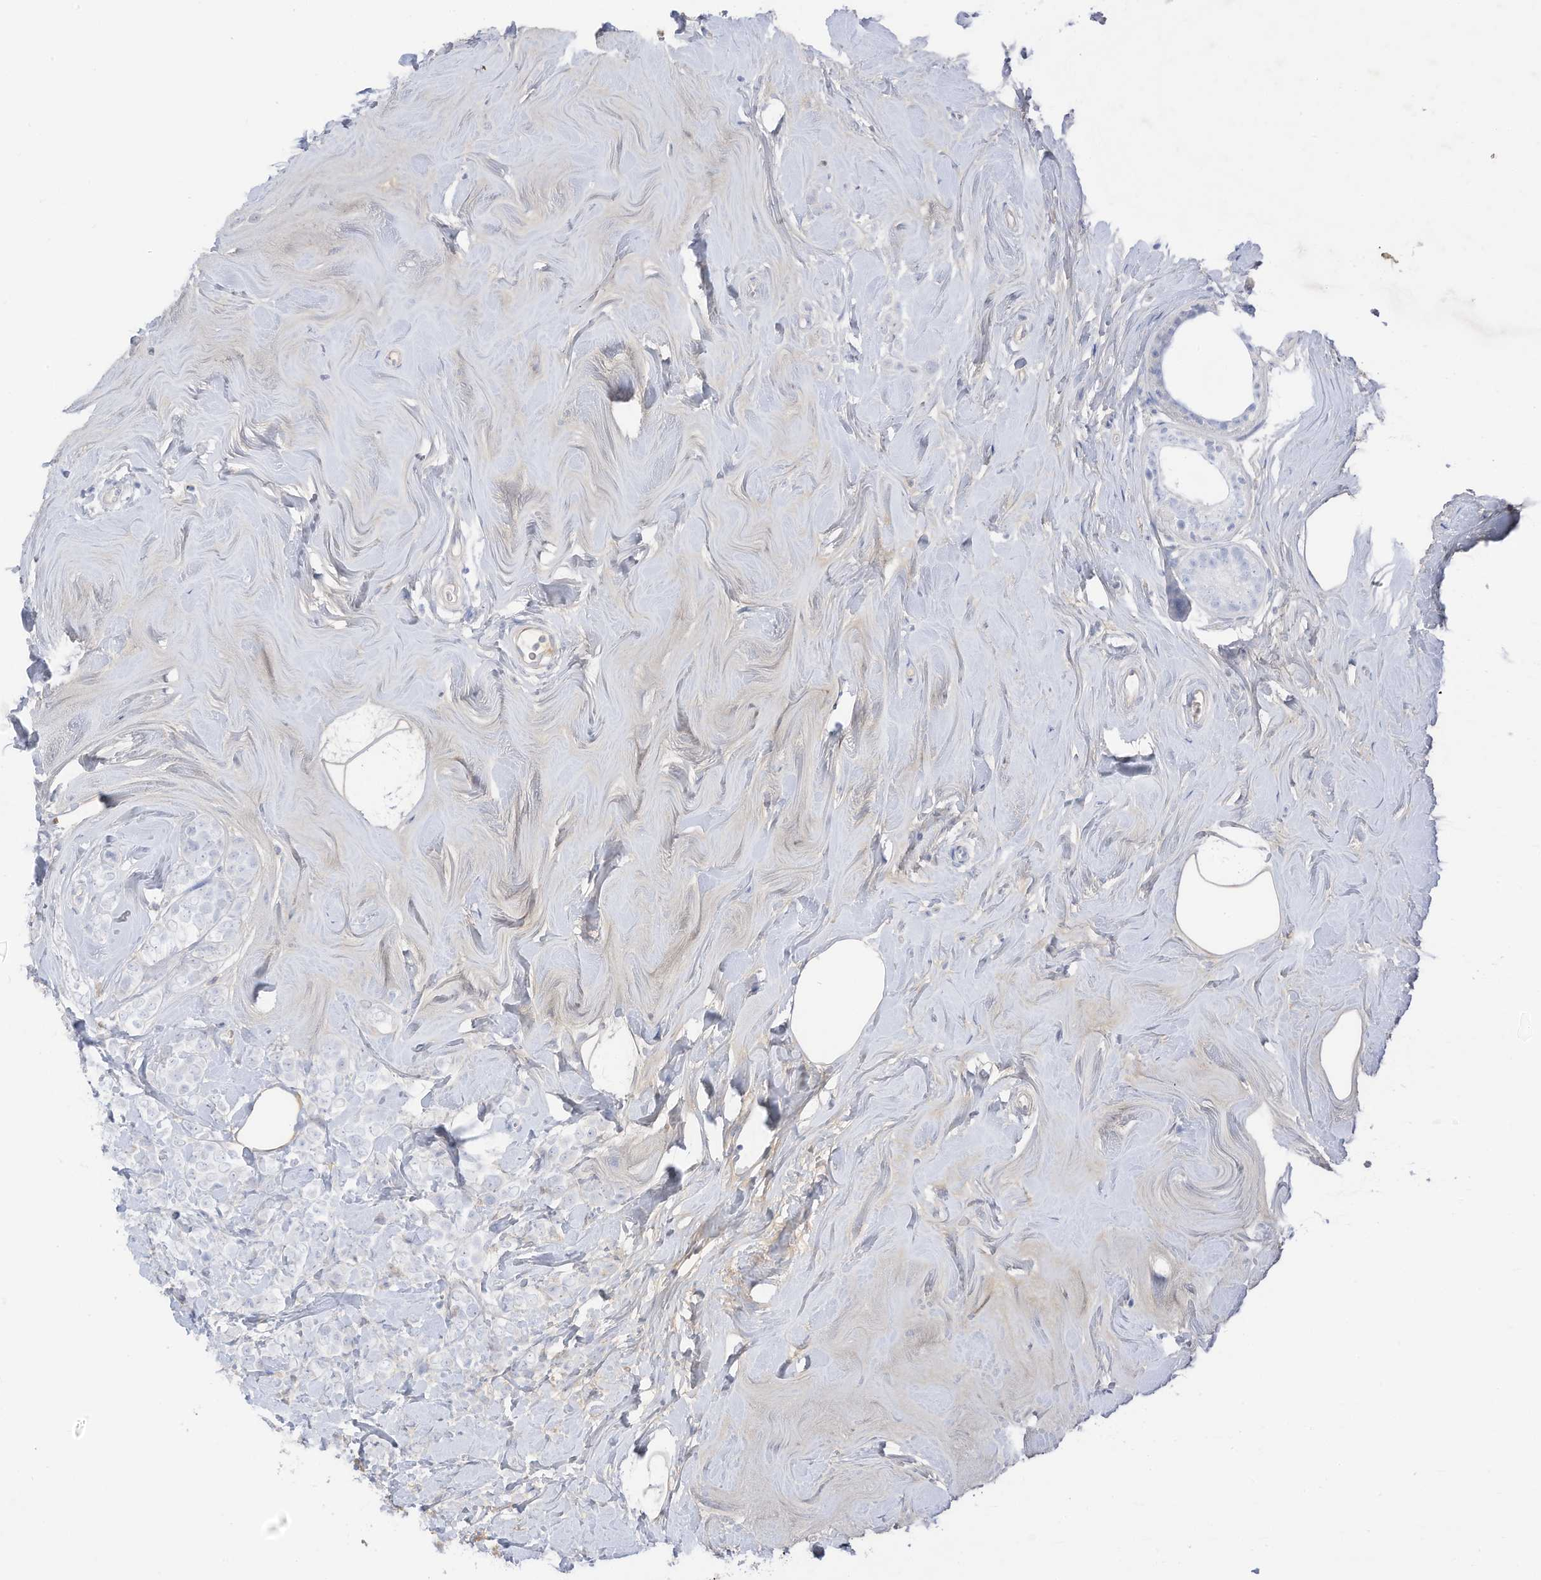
{"staining": {"intensity": "negative", "quantity": "none", "location": "none"}, "tissue": "breast cancer", "cell_type": "Tumor cells", "image_type": "cancer", "snomed": [{"axis": "morphology", "description": "Lobular carcinoma"}, {"axis": "topography", "description": "Breast"}], "caption": "A histopathology image of breast lobular carcinoma stained for a protein reveals no brown staining in tumor cells.", "gene": "HSD17B13", "patient": {"sex": "female", "age": 47}}